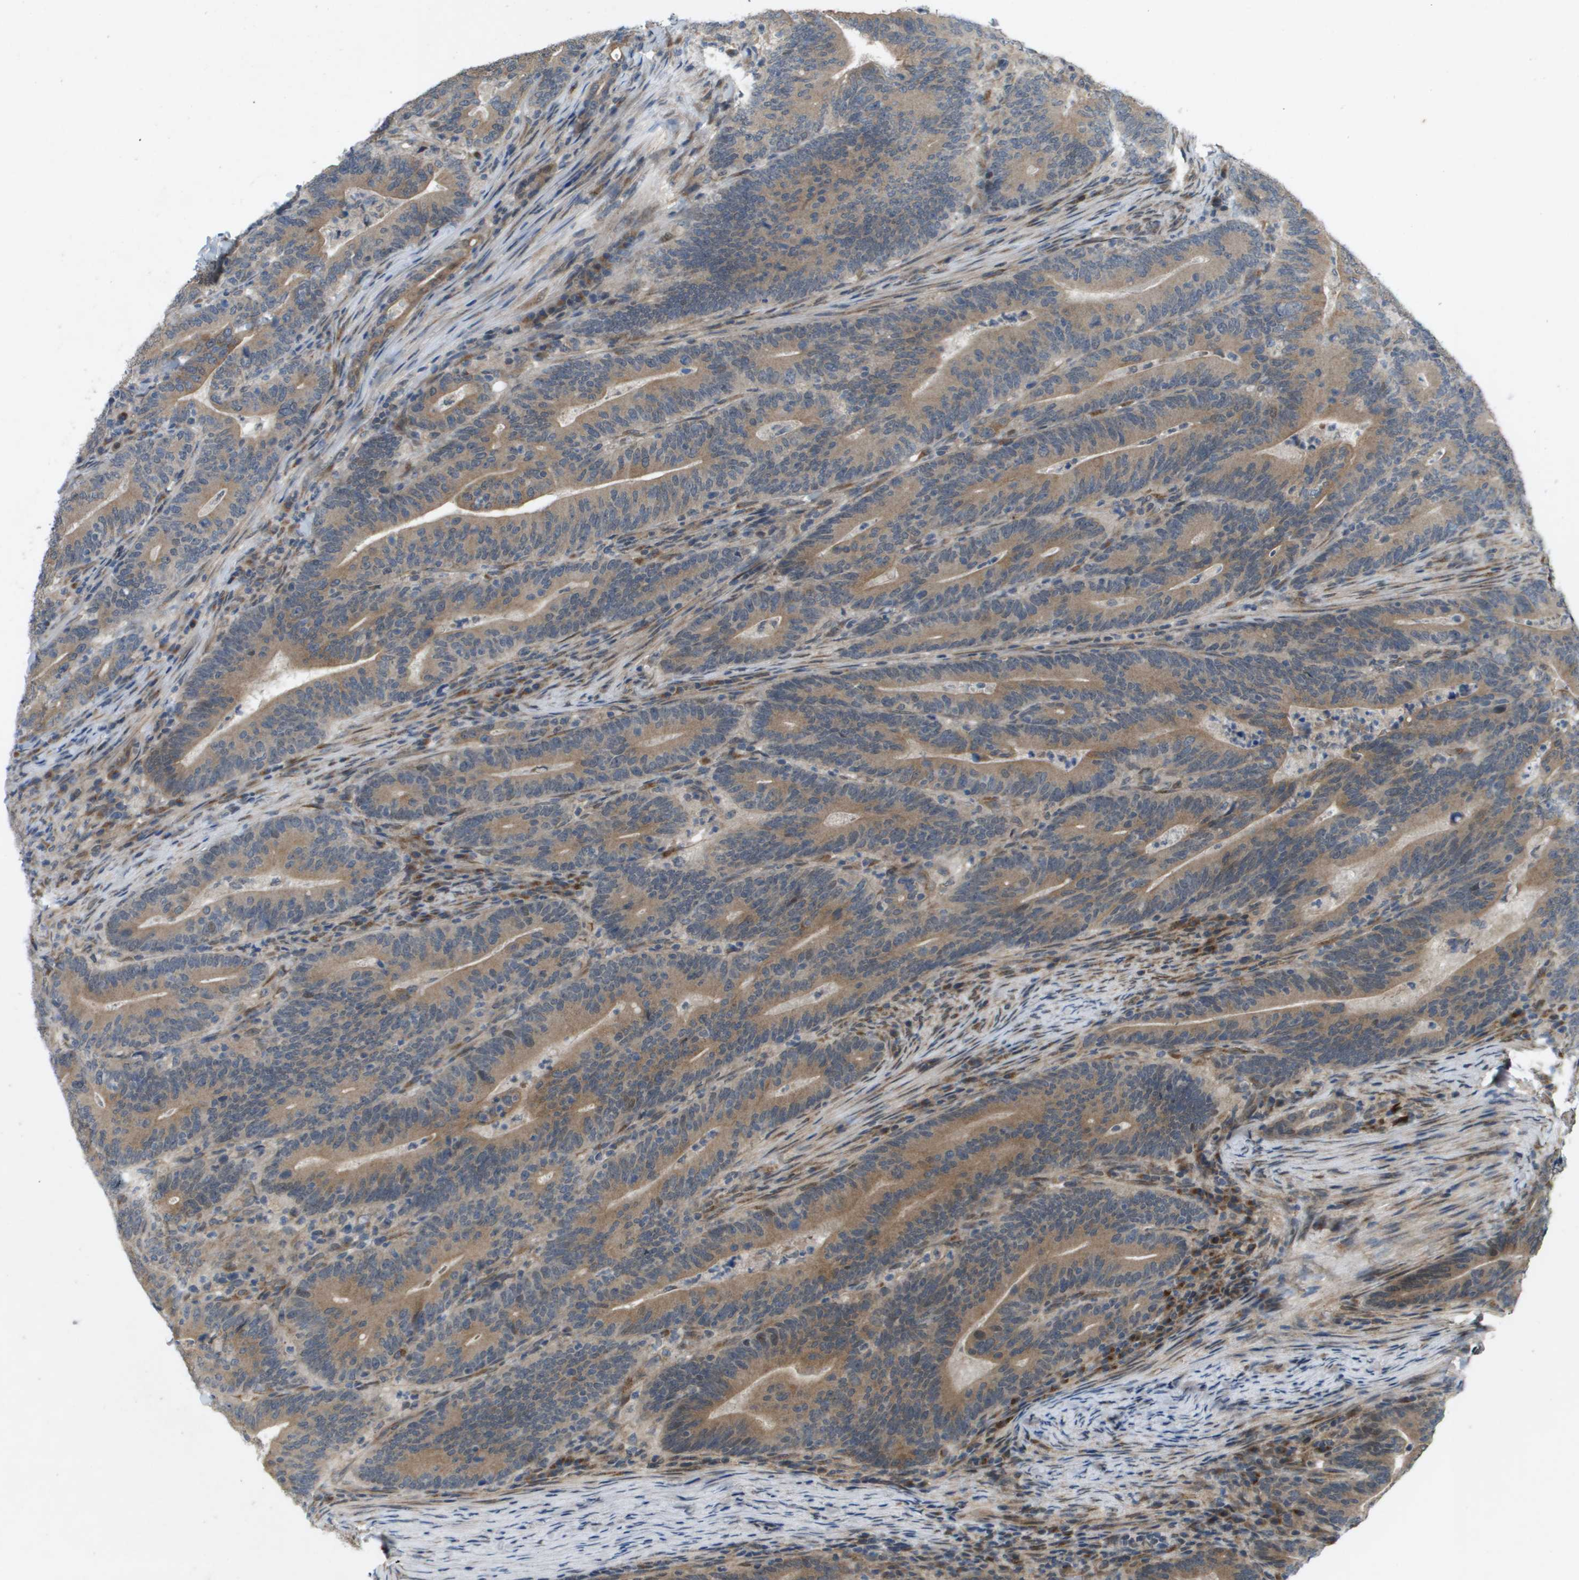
{"staining": {"intensity": "moderate", "quantity": ">75%", "location": "cytoplasmic/membranous"}, "tissue": "colorectal cancer", "cell_type": "Tumor cells", "image_type": "cancer", "snomed": [{"axis": "morphology", "description": "Adenocarcinoma, NOS"}, {"axis": "topography", "description": "Colon"}], "caption": "Immunohistochemistry (DAB (3,3'-diaminobenzidine)) staining of human adenocarcinoma (colorectal) exhibits moderate cytoplasmic/membranous protein staining in approximately >75% of tumor cells.", "gene": "IFNLR1", "patient": {"sex": "female", "age": 66}}